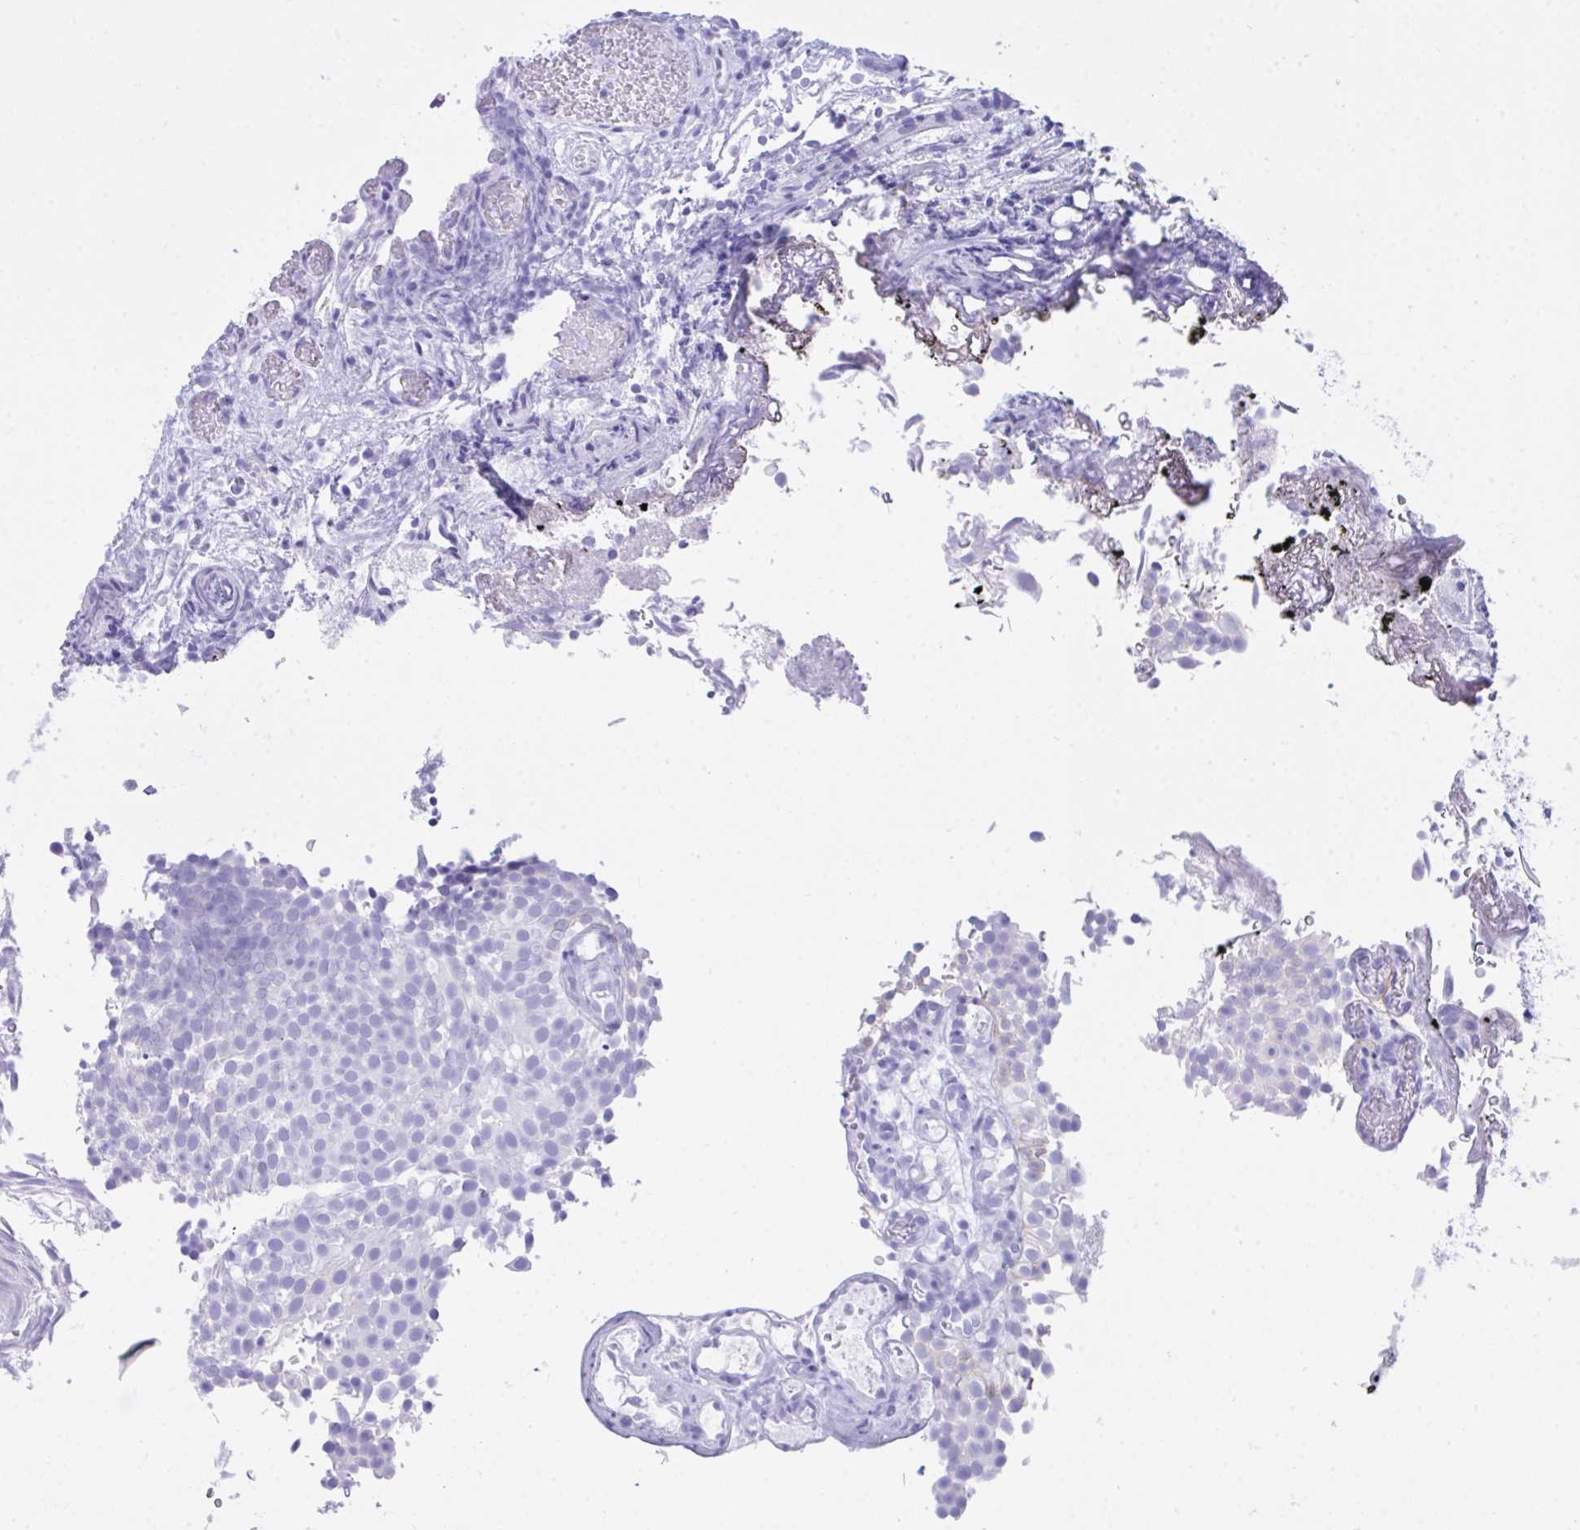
{"staining": {"intensity": "negative", "quantity": "none", "location": "none"}, "tissue": "urothelial cancer", "cell_type": "Tumor cells", "image_type": "cancer", "snomed": [{"axis": "morphology", "description": "Urothelial carcinoma, Low grade"}, {"axis": "topography", "description": "Urinary bladder"}], "caption": "High magnification brightfield microscopy of low-grade urothelial carcinoma stained with DAB (brown) and counterstained with hematoxylin (blue): tumor cells show no significant positivity.", "gene": "BEX5", "patient": {"sex": "male", "age": 78}}